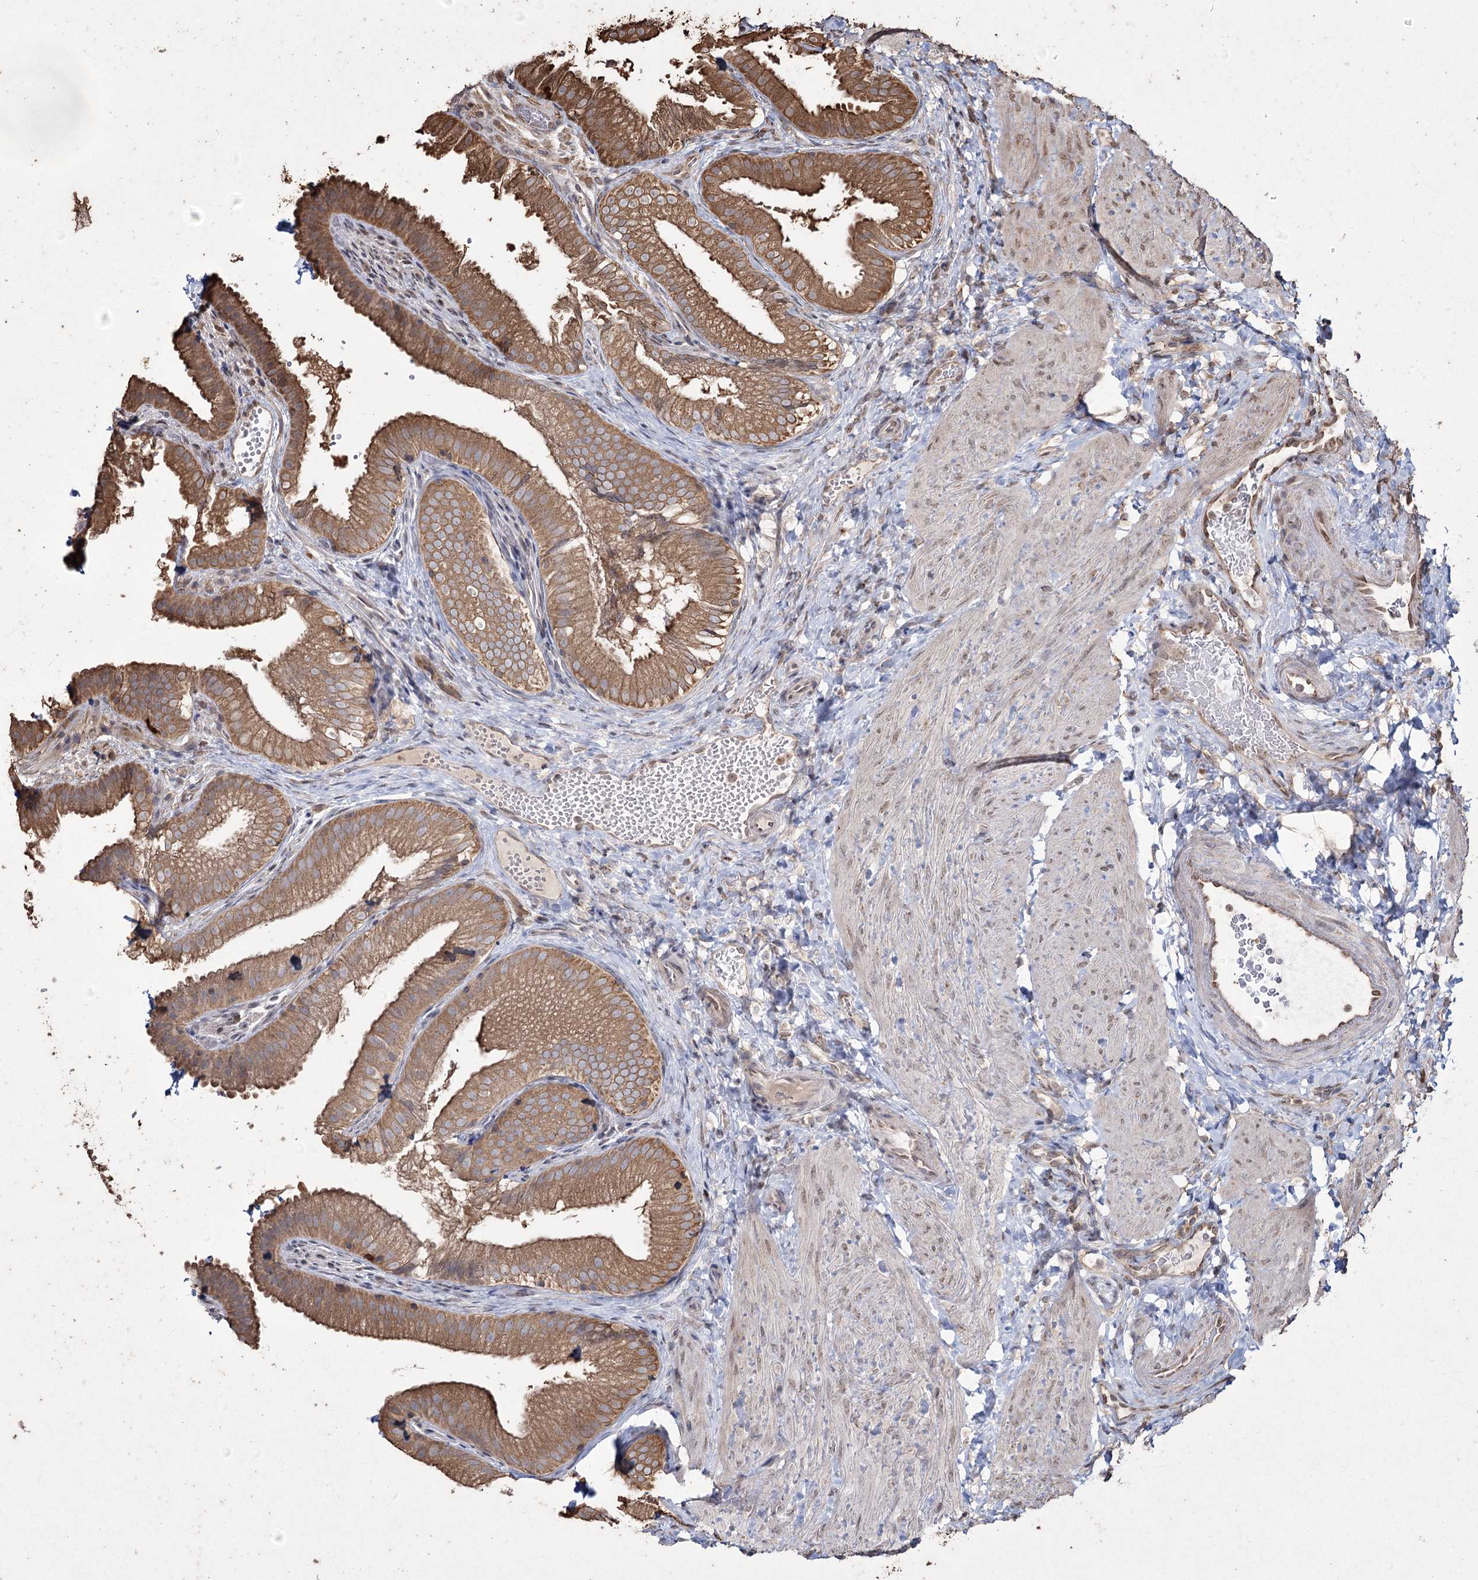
{"staining": {"intensity": "moderate", "quantity": ">75%", "location": "cytoplasmic/membranous"}, "tissue": "gallbladder", "cell_type": "Glandular cells", "image_type": "normal", "snomed": [{"axis": "morphology", "description": "Normal tissue, NOS"}, {"axis": "topography", "description": "Gallbladder"}], "caption": "Protein staining of benign gallbladder exhibits moderate cytoplasmic/membranous staining in approximately >75% of glandular cells. (Brightfield microscopy of DAB IHC at high magnification).", "gene": "PRC1", "patient": {"sex": "female", "age": 30}}